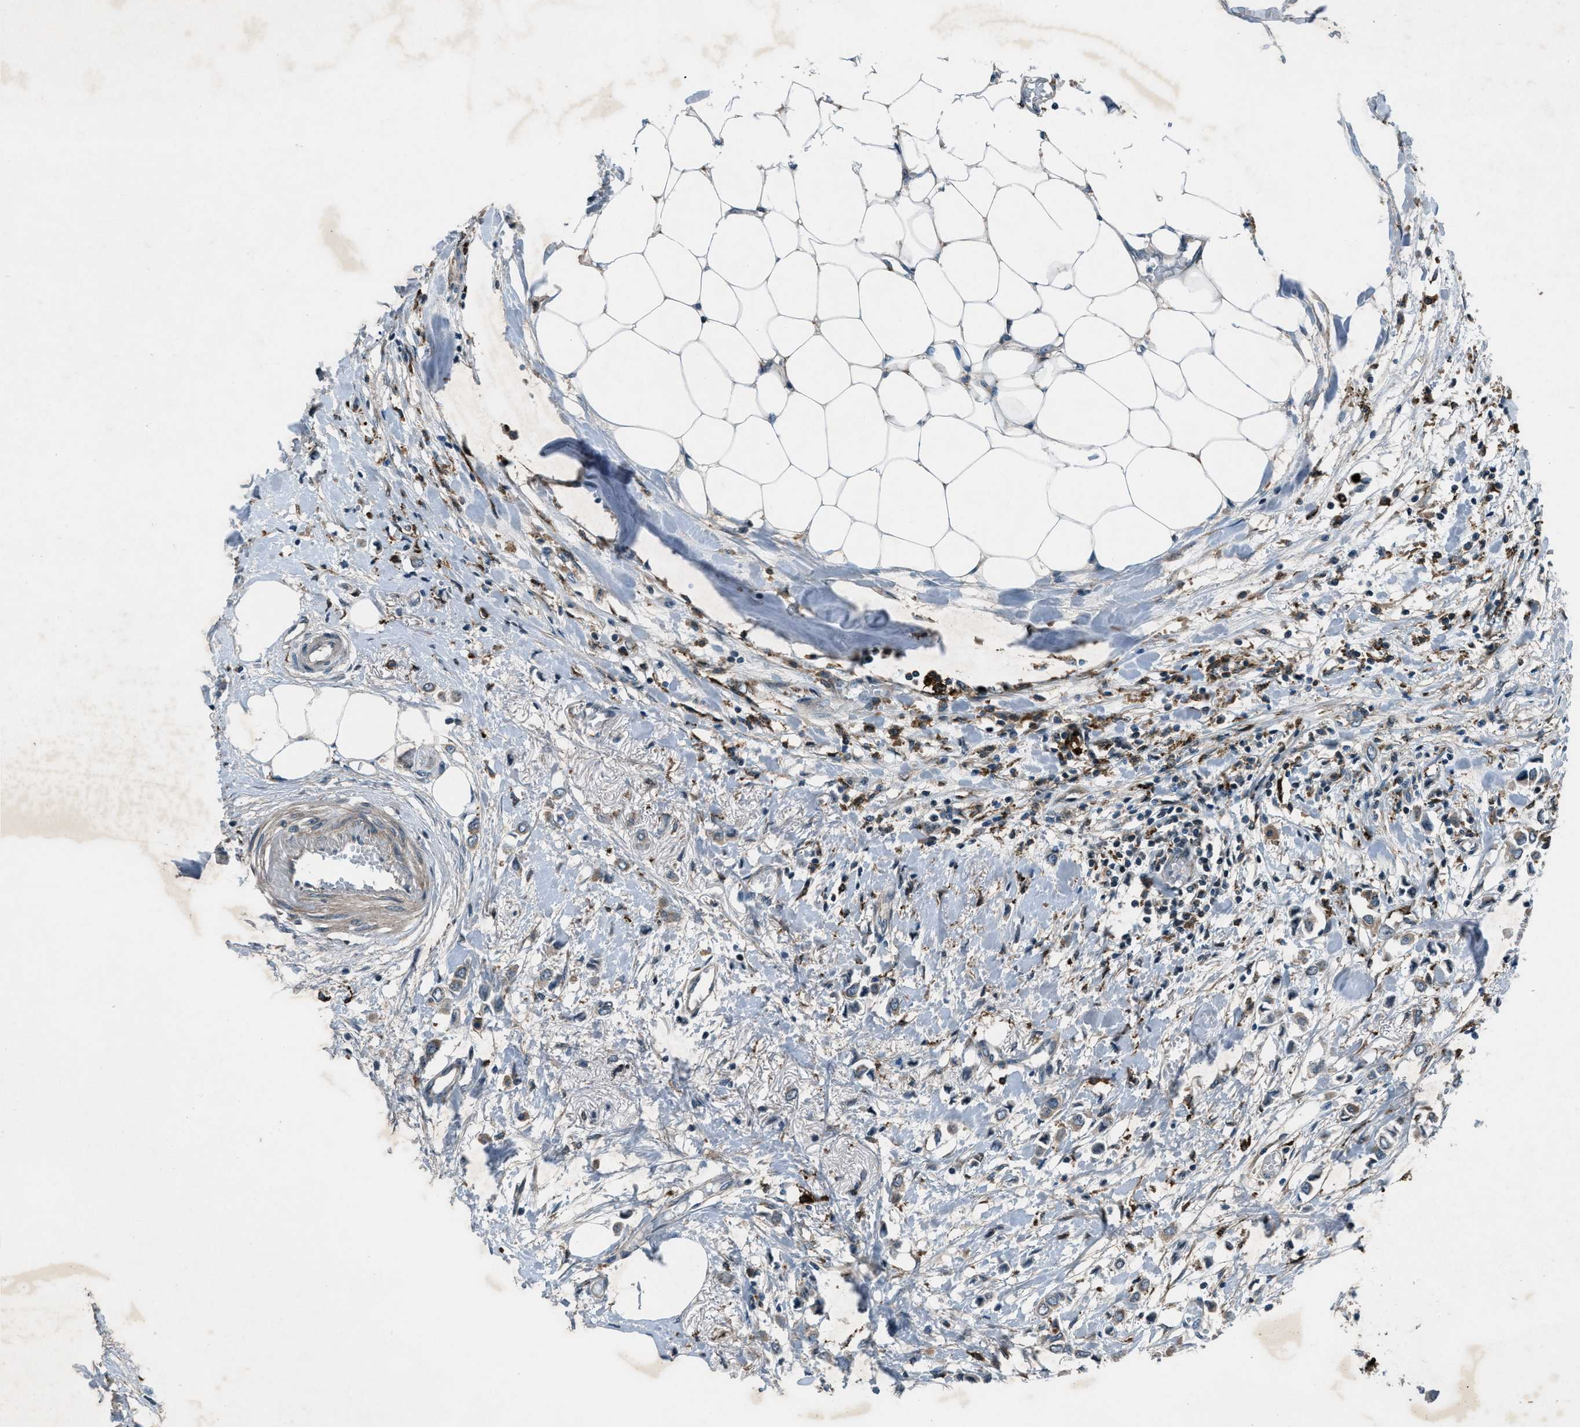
{"staining": {"intensity": "weak", "quantity": ">75%", "location": "cytoplasmic/membranous"}, "tissue": "breast cancer", "cell_type": "Tumor cells", "image_type": "cancer", "snomed": [{"axis": "morphology", "description": "Lobular carcinoma"}, {"axis": "topography", "description": "Breast"}], "caption": "Brown immunohistochemical staining in breast cancer displays weak cytoplasmic/membranous expression in about >75% of tumor cells.", "gene": "EPSTI1", "patient": {"sex": "female", "age": 51}}